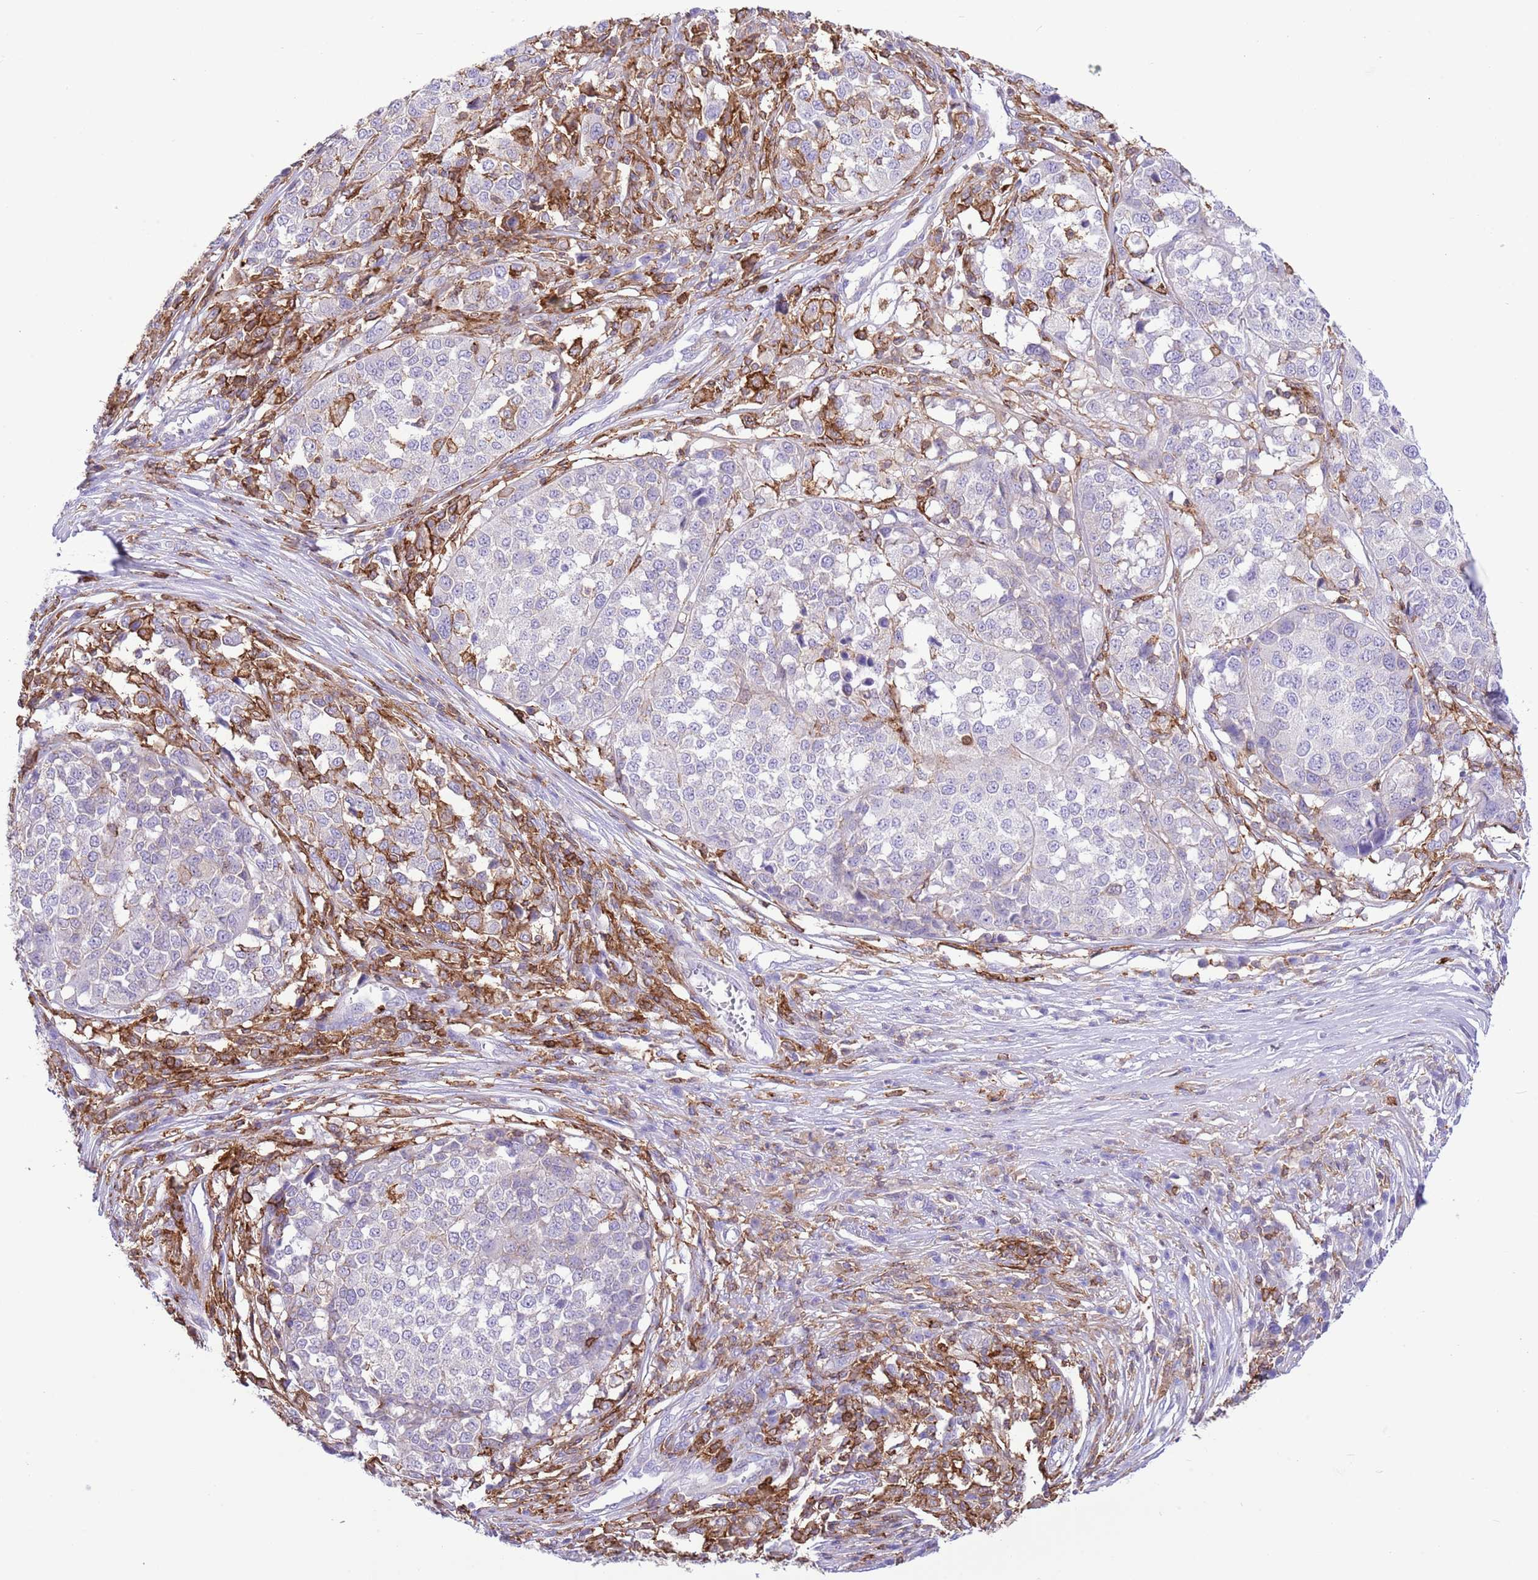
{"staining": {"intensity": "negative", "quantity": "none", "location": "none"}, "tissue": "melanoma", "cell_type": "Tumor cells", "image_type": "cancer", "snomed": [{"axis": "morphology", "description": "Malignant melanoma, Metastatic site"}, {"axis": "topography", "description": "Lymph node"}], "caption": "DAB (3,3'-diaminobenzidine) immunohistochemical staining of human malignant melanoma (metastatic site) shows no significant positivity in tumor cells.", "gene": "EFHD2", "patient": {"sex": "male", "age": 44}}